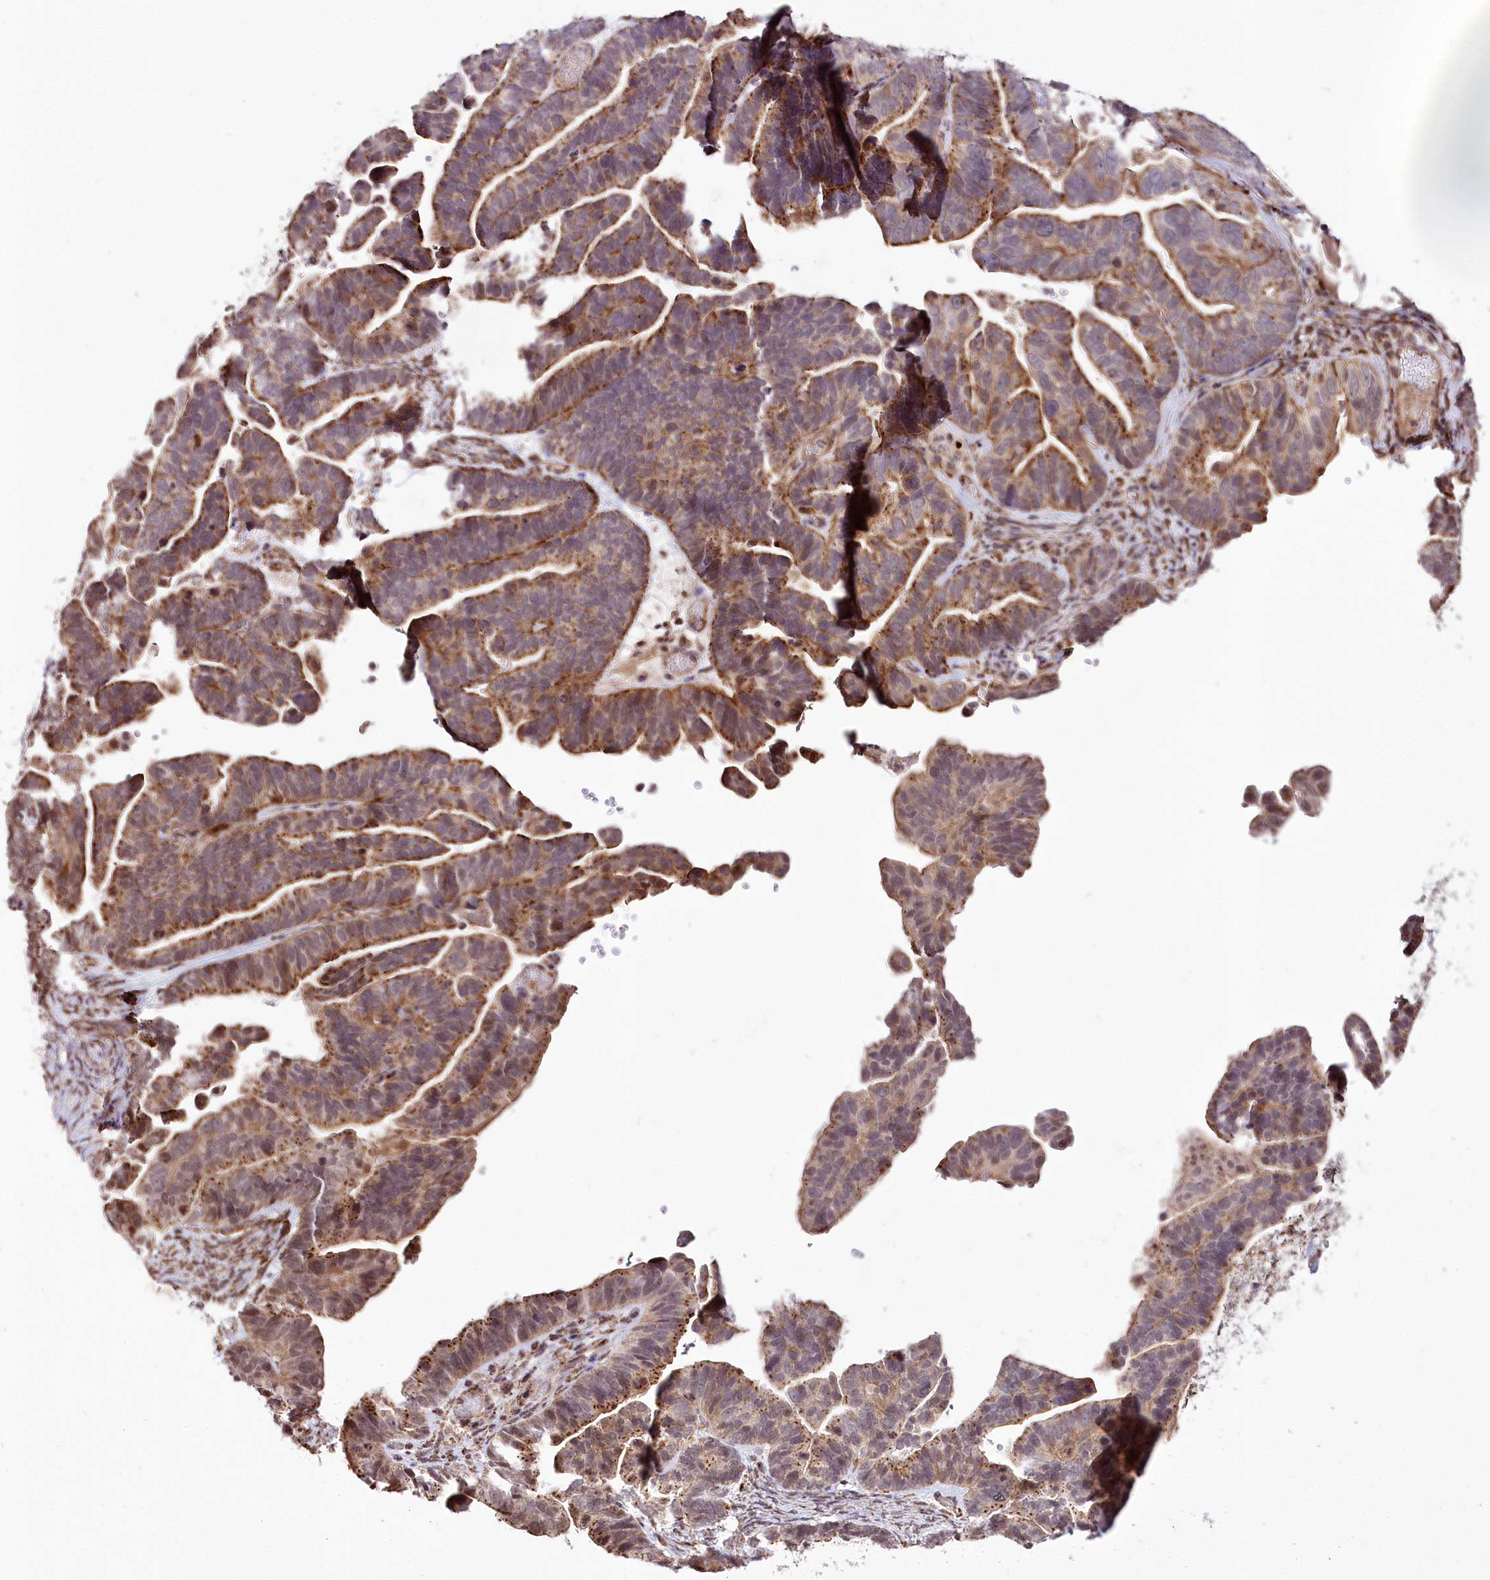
{"staining": {"intensity": "moderate", "quantity": "25%-75%", "location": "cytoplasmic/membranous"}, "tissue": "ovarian cancer", "cell_type": "Tumor cells", "image_type": "cancer", "snomed": [{"axis": "morphology", "description": "Cystadenocarcinoma, serous, NOS"}, {"axis": "topography", "description": "Ovary"}], "caption": "Immunohistochemical staining of ovarian cancer reveals medium levels of moderate cytoplasmic/membranous protein expression in approximately 25%-75% of tumor cells. (IHC, brightfield microscopy, high magnification).", "gene": "HOXC8", "patient": {"sex": "female", "age": 56}}